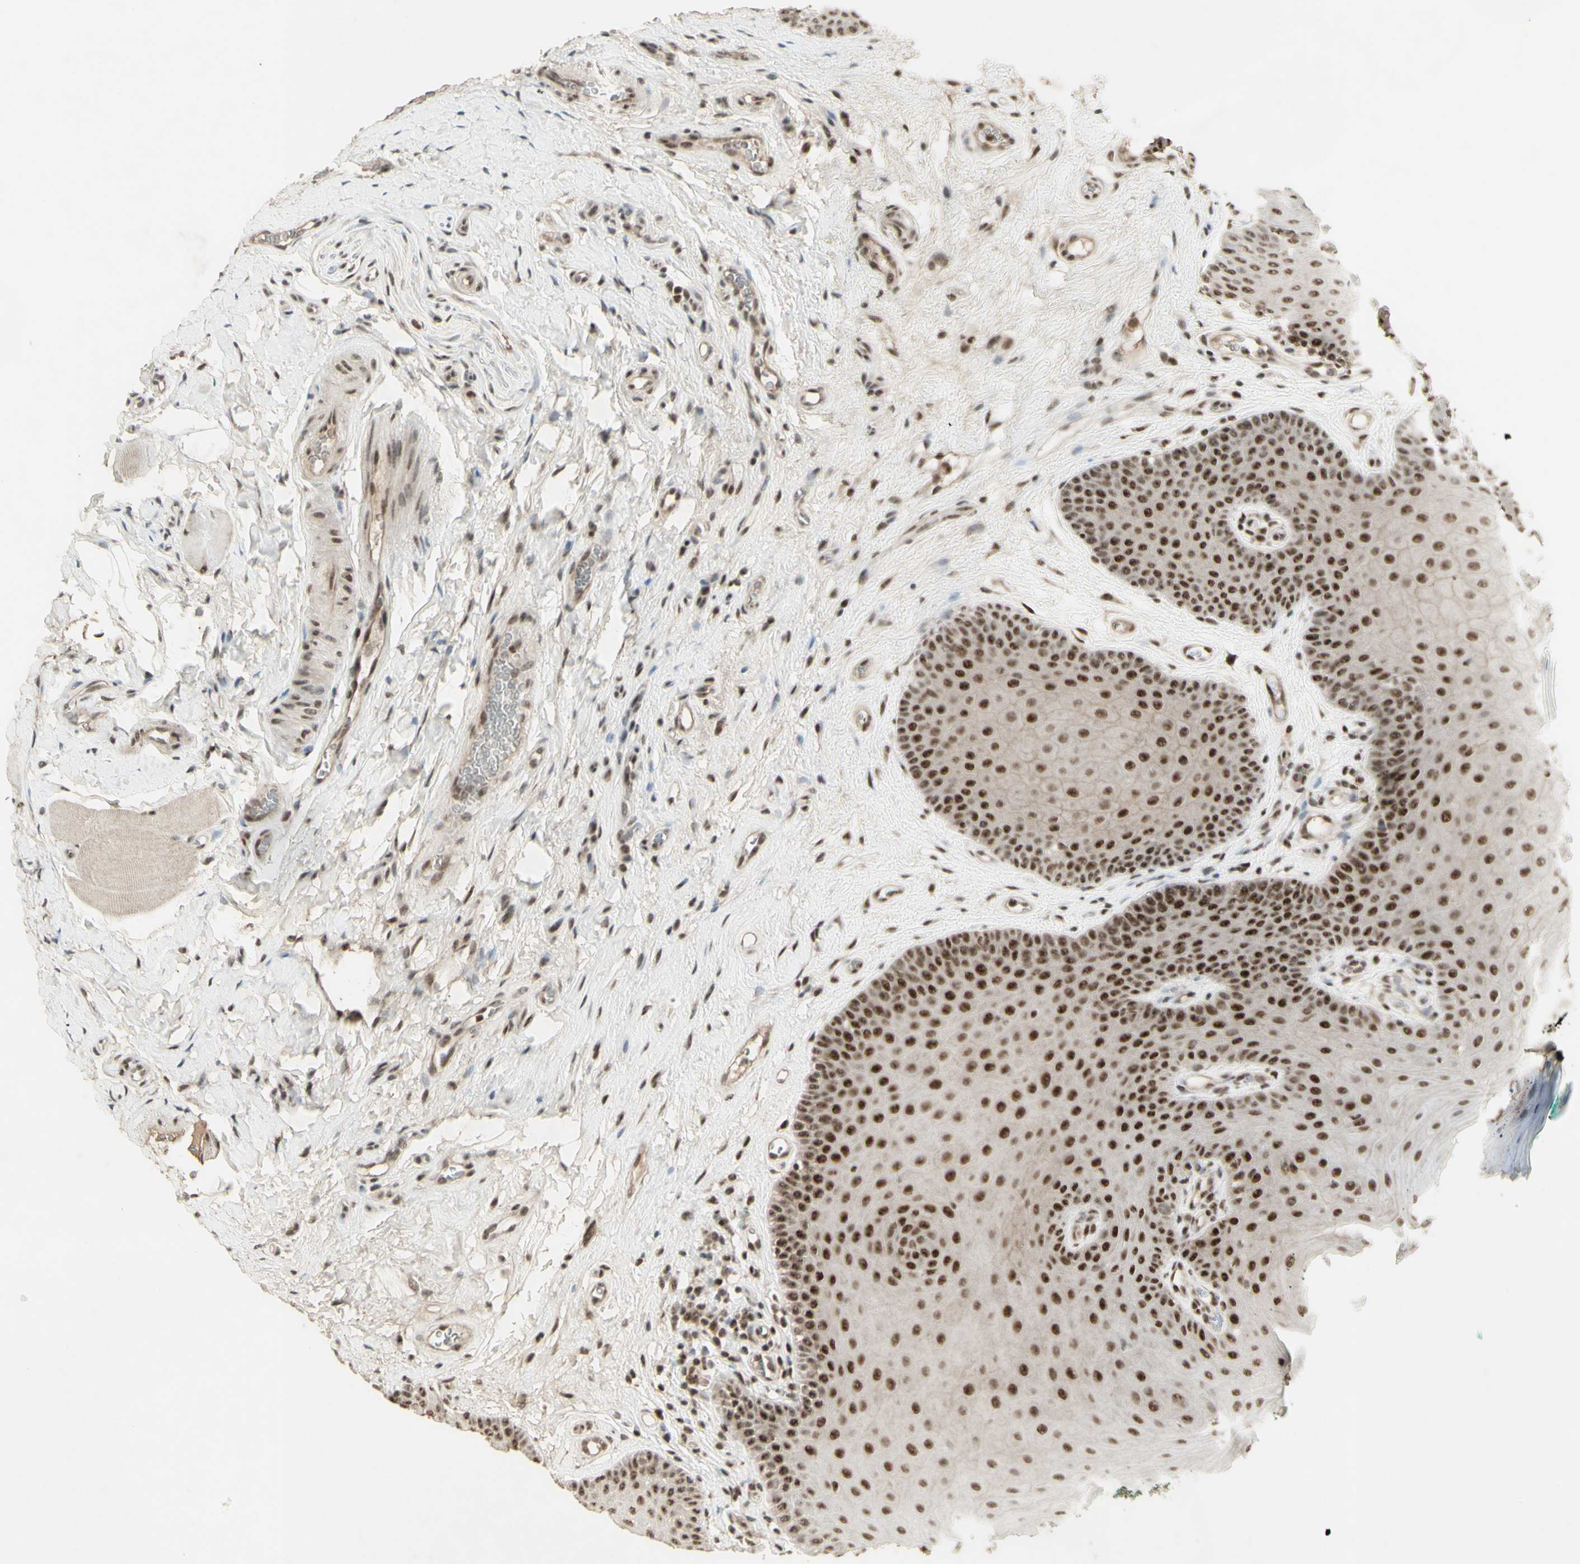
{"staining": {"intensity": "moderate", "quantity": ">75%", "location": "nuclear"}, "tissue": "oral mucosa", "cell_type": "Squamous epithelial cells", "image_type": "normal", "snomed": [{"axis": "morphology", "description": "Normal tissue, NOS"}, {"axis": "topography", "description": "Skeletal muscle"}, {"axis": "topography", "description": "Oral tissue"}], "caption": "This photomicrograph shows immunohistochemistry (IHC) staining of unremarkable oral mucosa, with medium moderate nuclear staining in approximately >75% of squamous epithelial cells.", "gene": "CCNT1", "patient": {"sex": "male", "age": 58}}